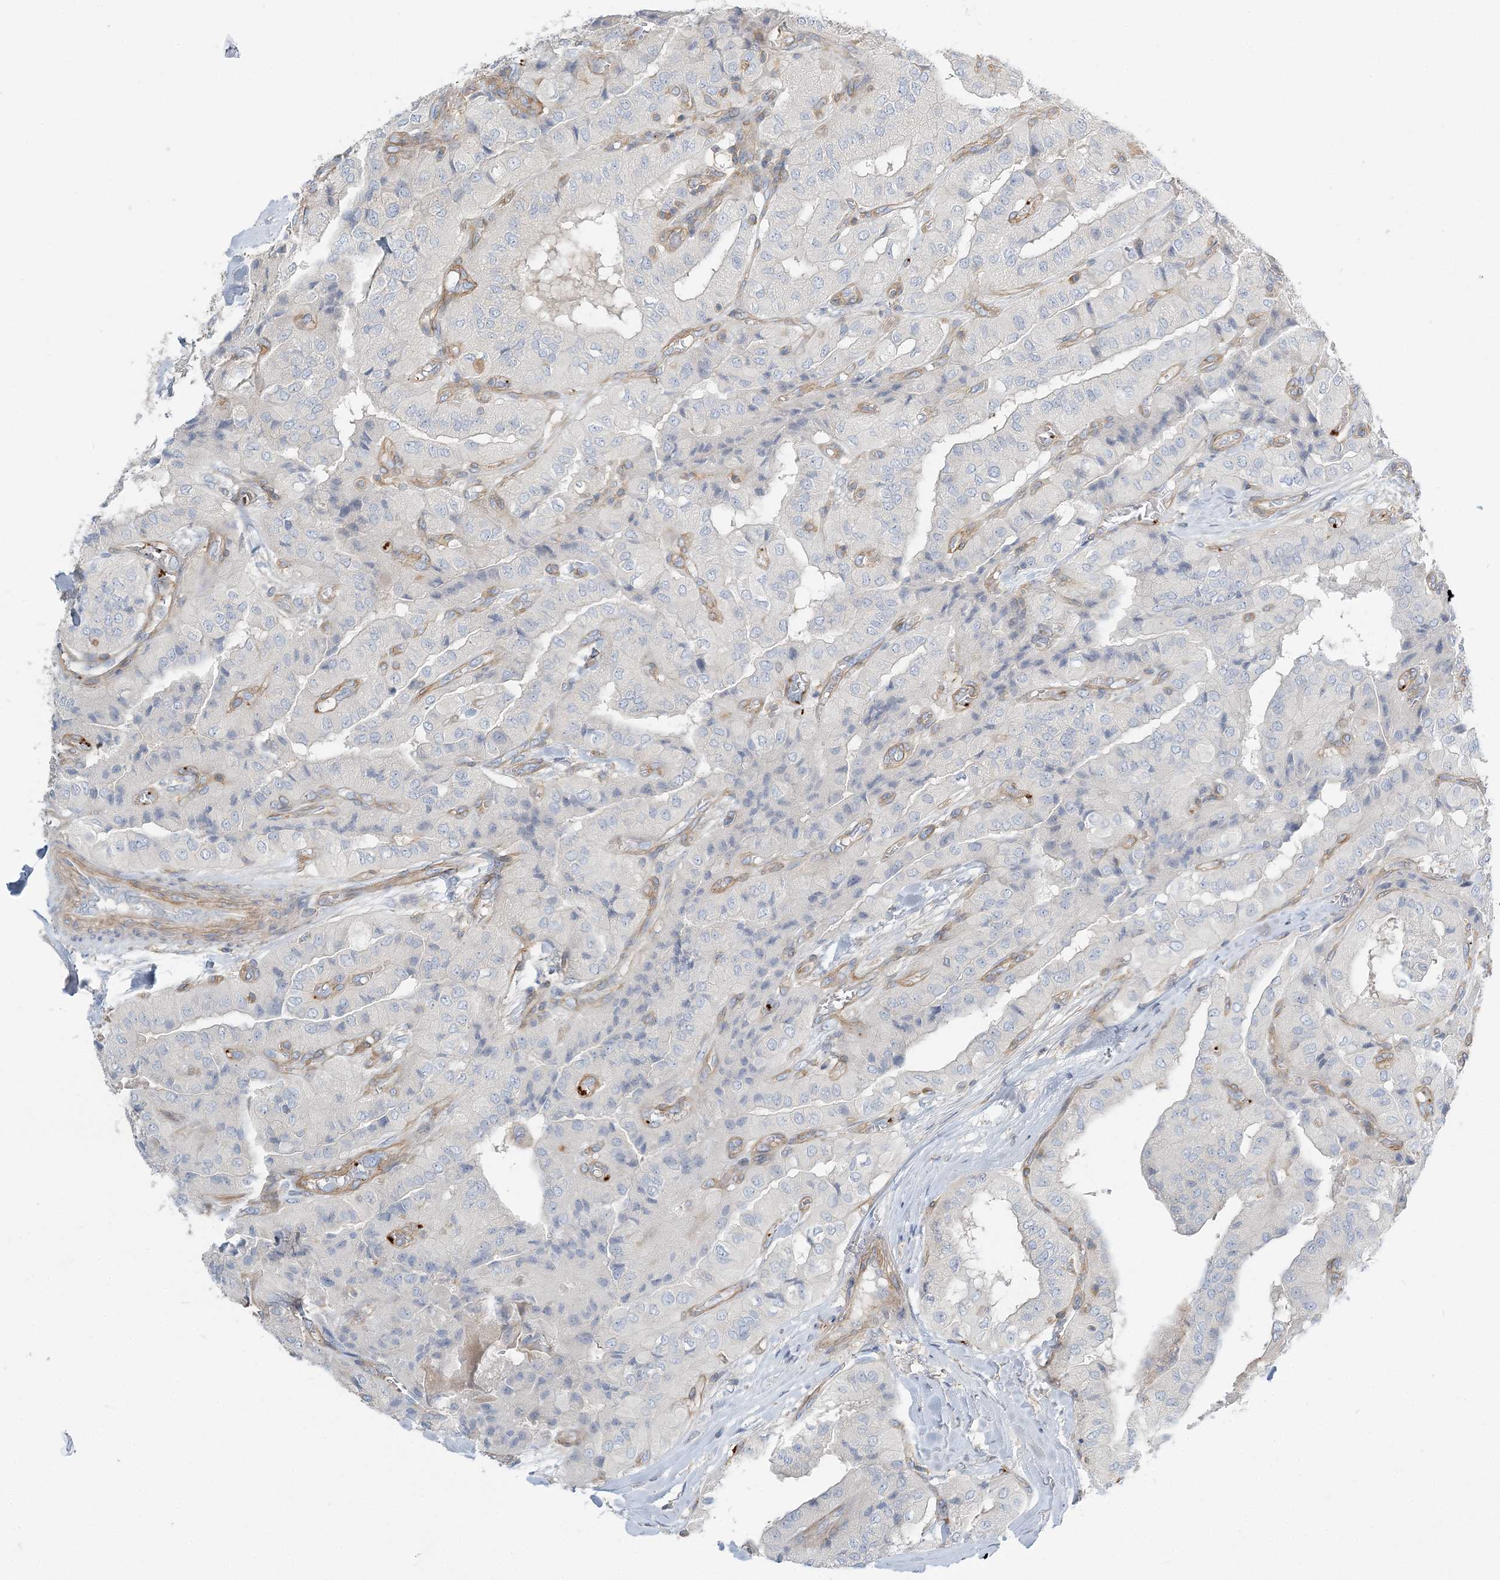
{"staining": {"intensity": "negative", "quantity": "none", "location": "none"}, "tissue": "thyroid cancer", "cell_type": "Tumor cells", "image_type": "cancer", "snomed": [{"axis": "morphology", "description": "Papillary adenocarcinoma, NOS"}, {"axis": "topography", "description": "Thyroid gland"}], "caption": "This is an IHC image of papillary adenocarcinoma (thyroid). There is no positivity in tumor cells.", "gene": "CUEDC2", "patient": {"sex": "female", "age": 59}}